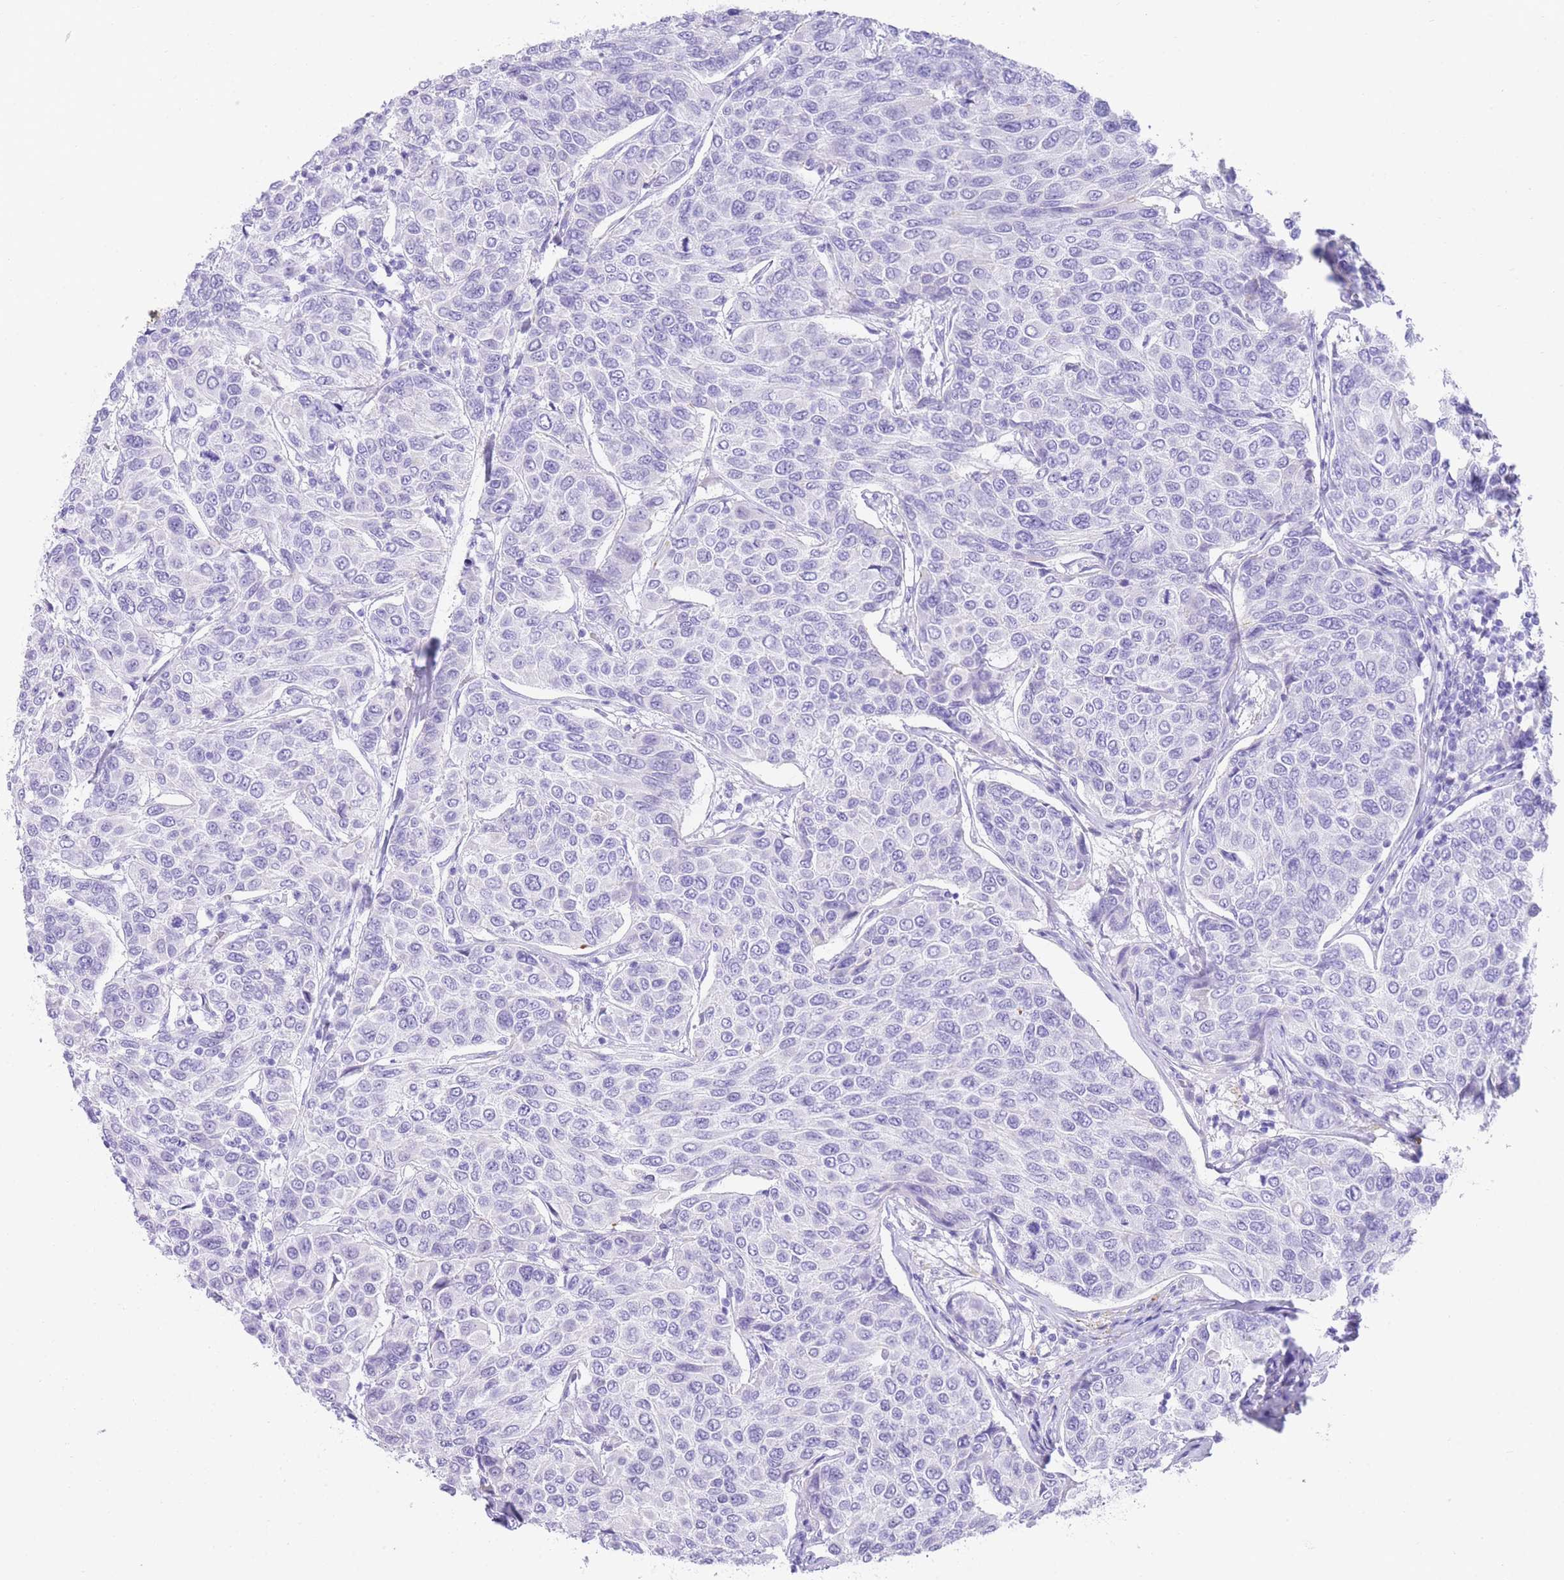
{"staining": {"intensity": "negative", "quantity": "none", "location": "none"}, "tissue": "breast cancer", "cell_type": "Tumor cells", "image_type": "cancer", "snomed": [{"axis": "morphology", "description": "Duct carcinoma"}, {"axis": "topography", "description": "Breast"}], "caption": "Immunohistochemical staining of intraductal carcinoma (breast) reveals no significant positivity in tumor cells. (Brightfield microscopy of DAB IHC at high magnification).", "gene": "ELOA2", "patient": {"sex": "female", "age": 55}}